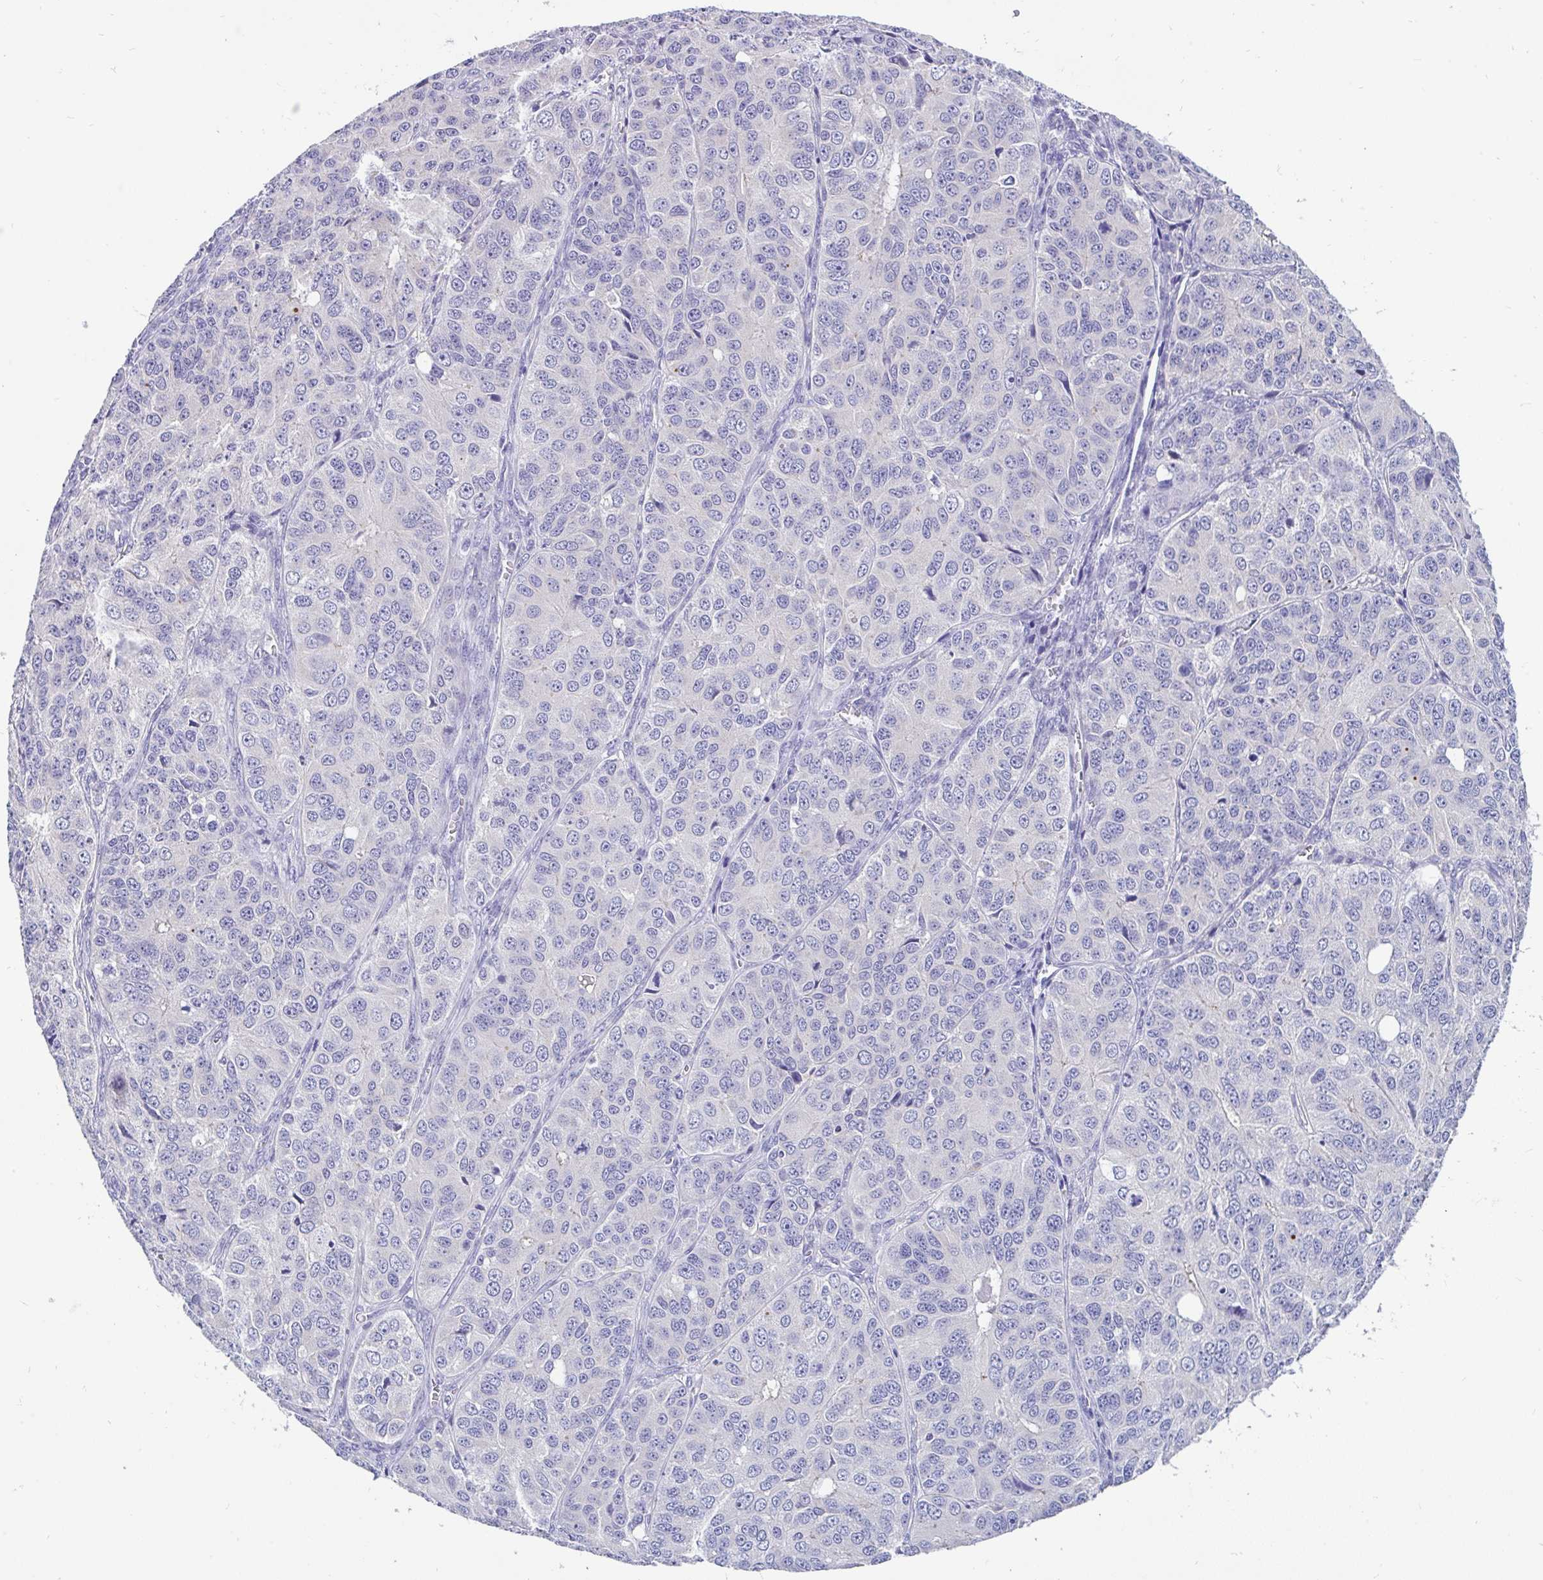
{"staining": {"intensity": "negative", "quantity": "none", "location": "none"}, "tissue": "ovarian cancer", "cell_type": "Tumor cells", "image_type": "cancer", "snomed": [{"axis": "morphology", "description": "Carcinoma, endometroid"}, {"axis": "topography", "description": "Ovary"}], "caption": "High magnification brightfield microscopy of ovarian endometroid carcinoma stained with DAB (brown) and counterstained with hematoxylin (blue): tumor cells show no significant positivity.", "gene": "INTS5", "patient": {"sex": "female", "age": 51}}